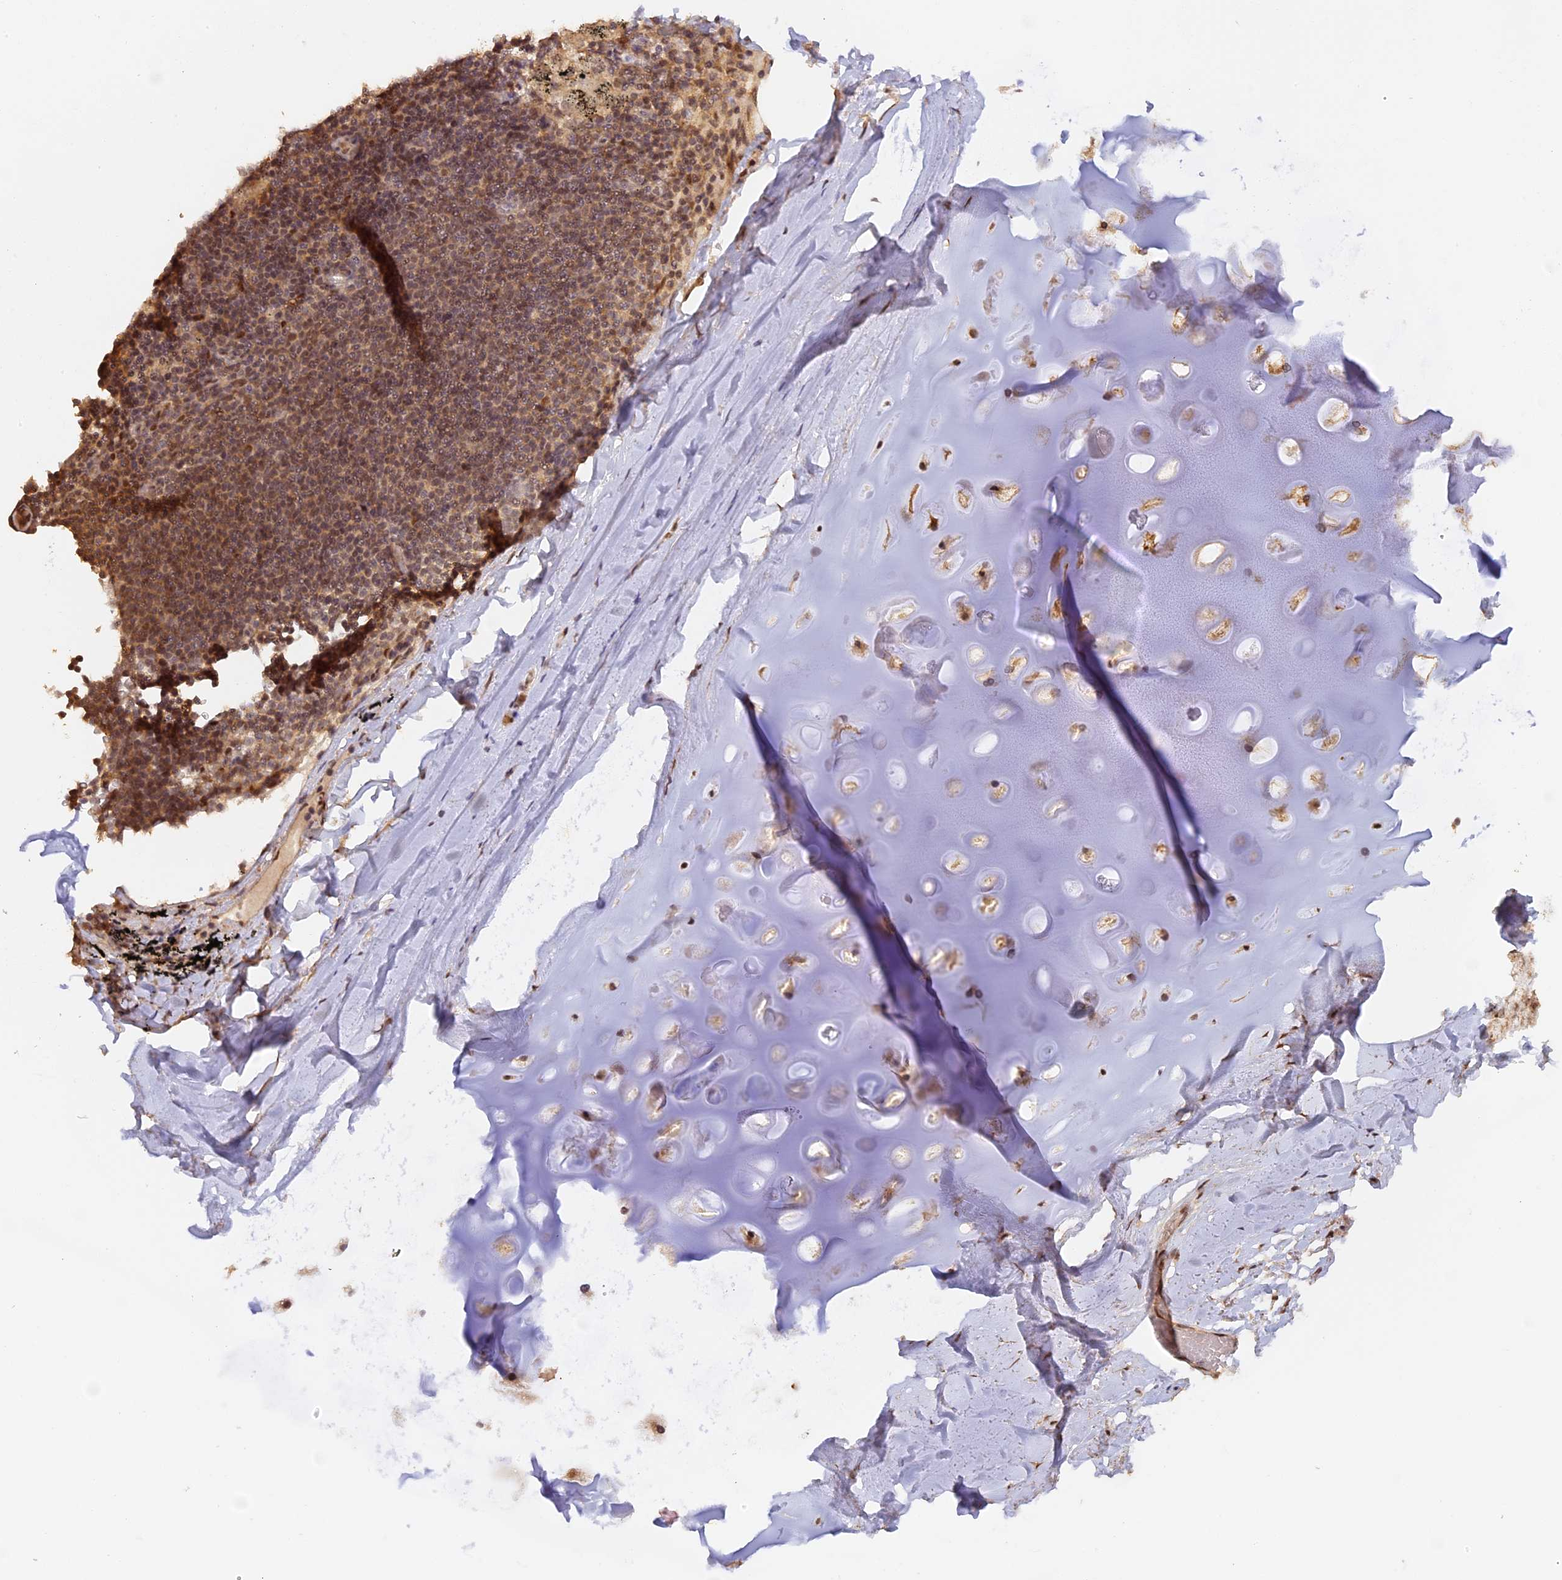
{"staining": {"intensity": "moderate", "quantity": "25%-75%", "location": "cytoplasmic/membranous"}, "tissue": "adipose tissue", "cell_type": "Adipocytes", "image_type": "normal", "snomed": [{"axis": "morphology", "description": "Normal tissue, NOS"}, {"axis": "topography", "description": "Lymph node"}, {"axis": "topography", "description": "Bronchus"}], "caption": "Benign adipose tissue exhibits moderate cytoplasmic/membranous staining in approximately 25%-75% of adipocytes, visualized by immunohistochemistry.", "gene": "MYBL2", "patient": {"sex": "male", "age": 63}}